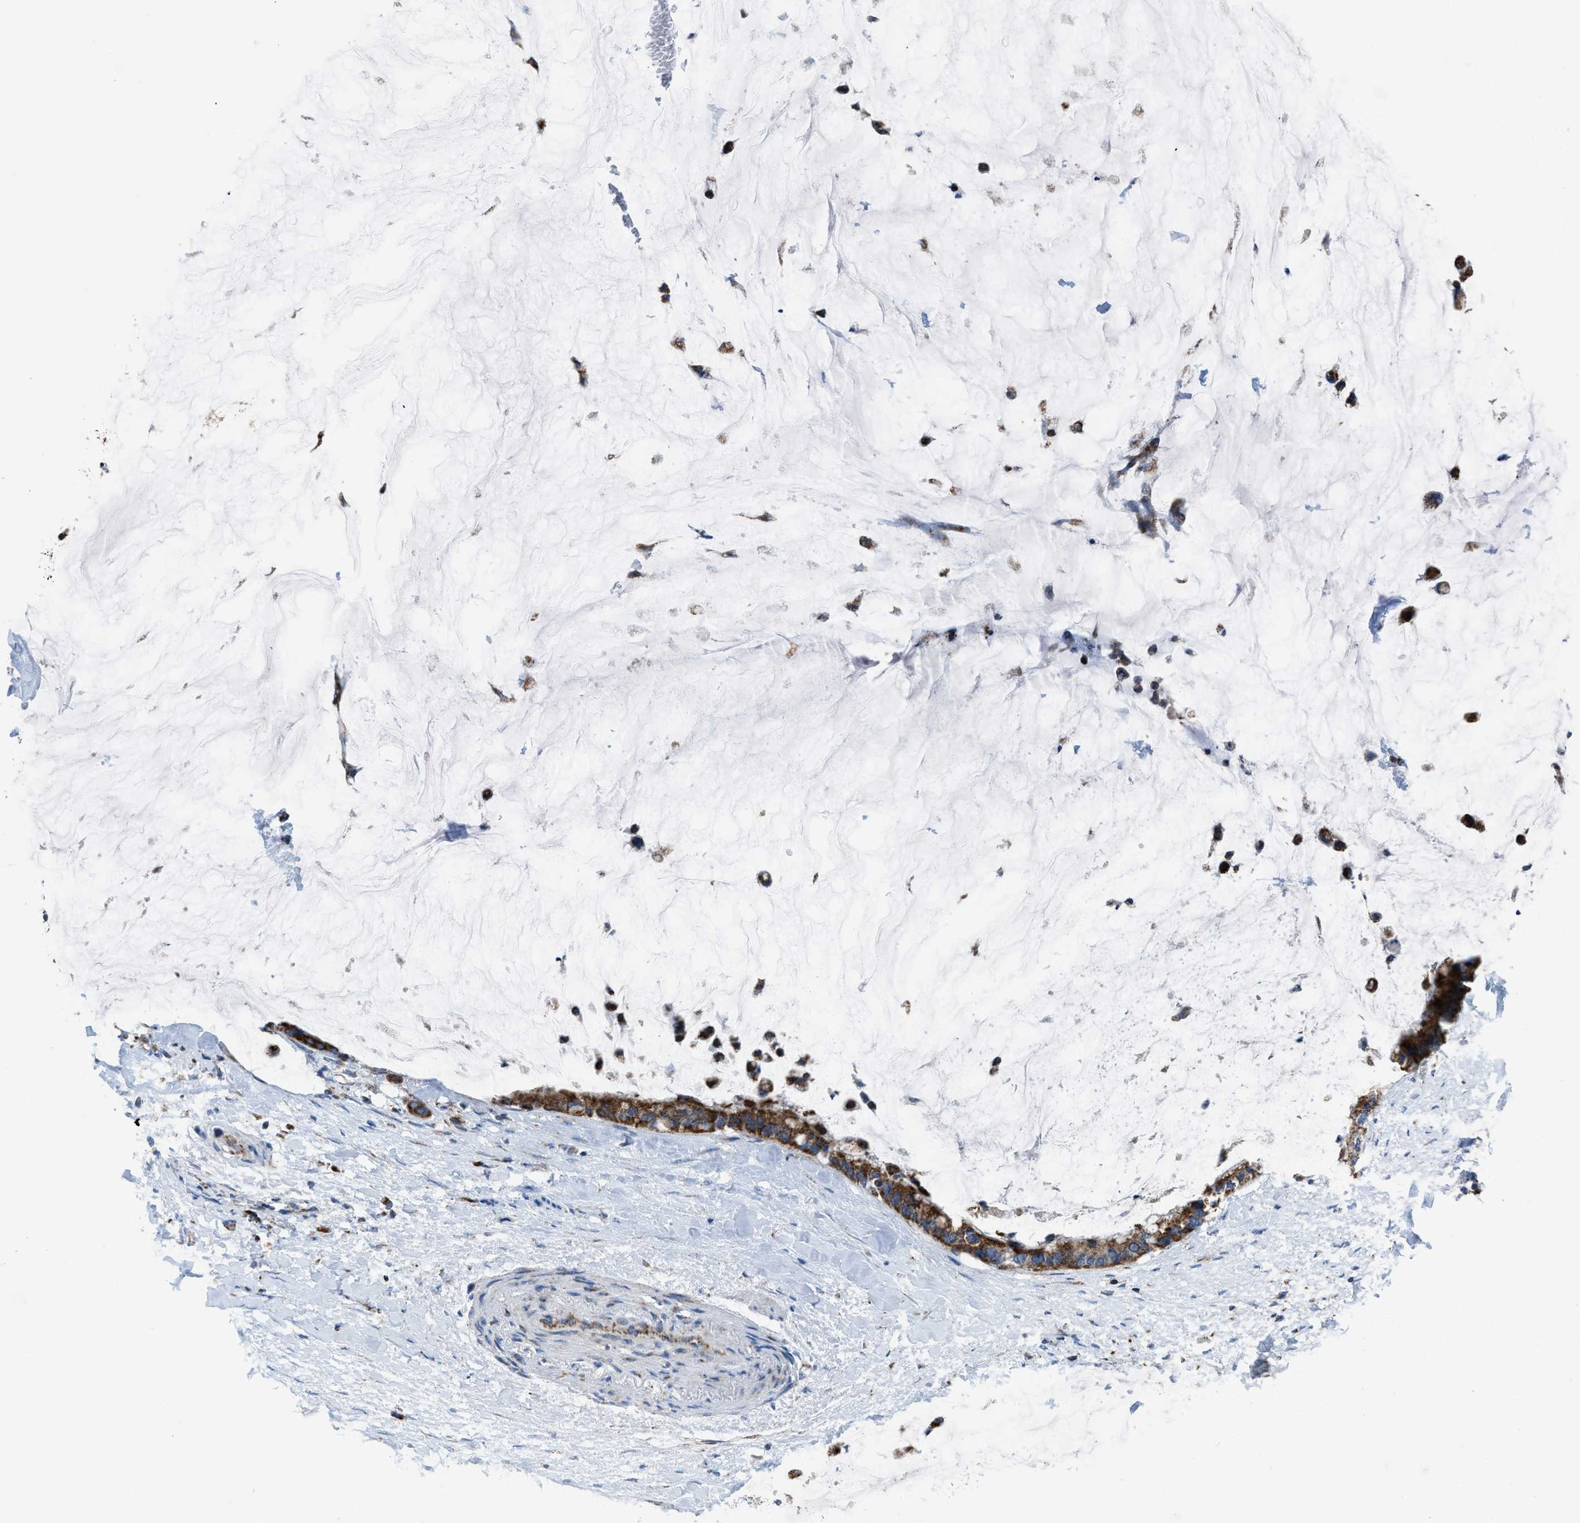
{"staining": {"intensity": "strong", "quantity": ">75%", "location": "cytoplasmic/membranous"}, "tissue": "pancreatic cancer", "cell_type": "Tumor cells", "image_type": "cancer", "snomed": [{"axis": "morphology", "description": "Adenocarcinoma, NOS"}, {"axis": "topography", "description": "Pancreas"}], "caption": "Immunohistochemical staining of pancreatic cancer demonstrates high levels of strong cytoplasmic/membranous protein staining in approximately >75% of tumor cells.", "gene": "ETFB", "patient": {"sex": "male", "age": 41}}